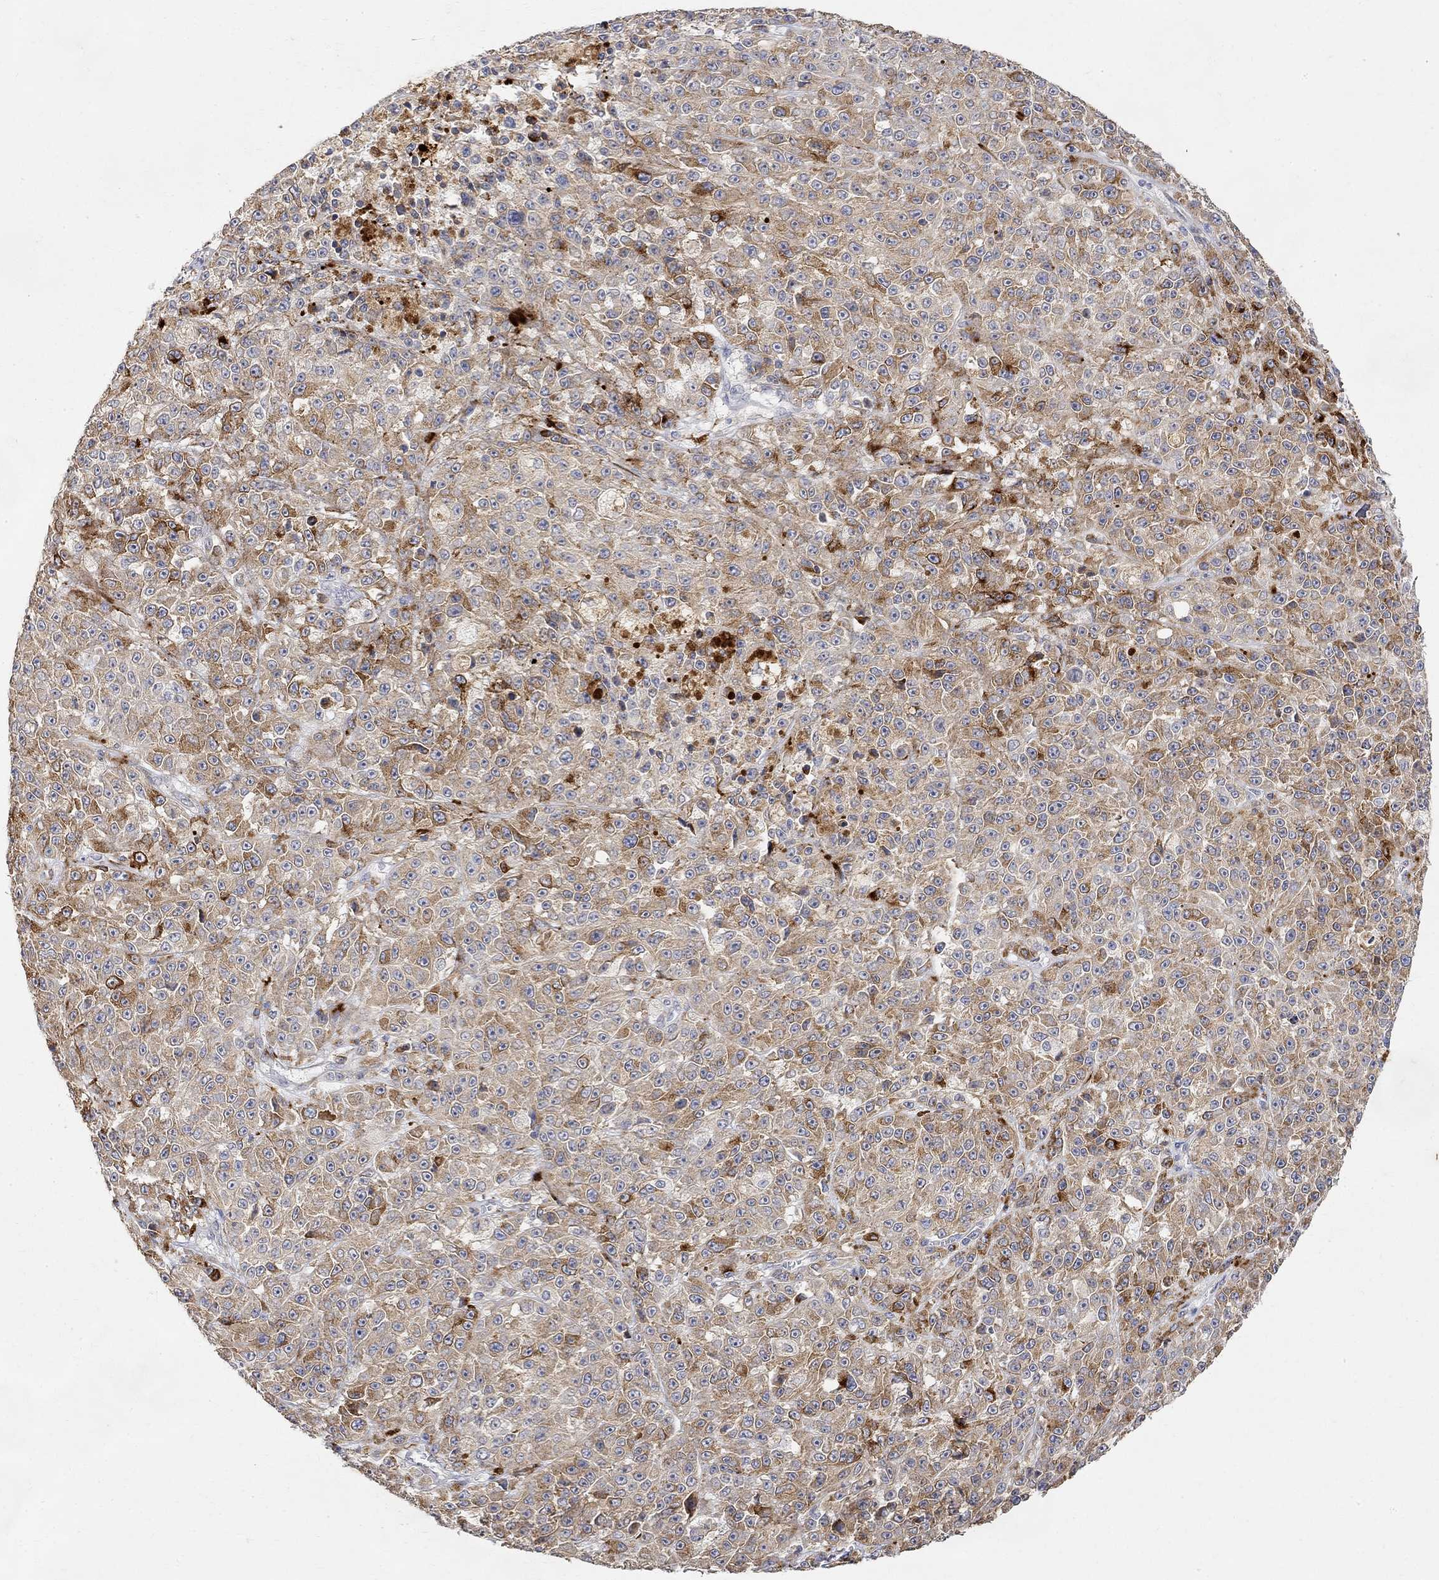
{"staining": {"intensity": "moderate", "quantity": ">75%", "location": "cytoplasmic/membranous"}, "tissue": "melanoma", "cell_type": "Tumor cells", "image_type": "cancer", "snomed": [{"axis": "morphology", "description": "Malignant melanoma, NOS"}, {"axis": "topography", "description": "Skin"}], "caption": "Immunohistochemical staining of malignant melanoma shows medium levels of moderate cytoplasmic/membranous protein expression in approximately >75% of tumor cells.", "gene": "FNDC5", "patient": {"sex": "female", "age": 58}}